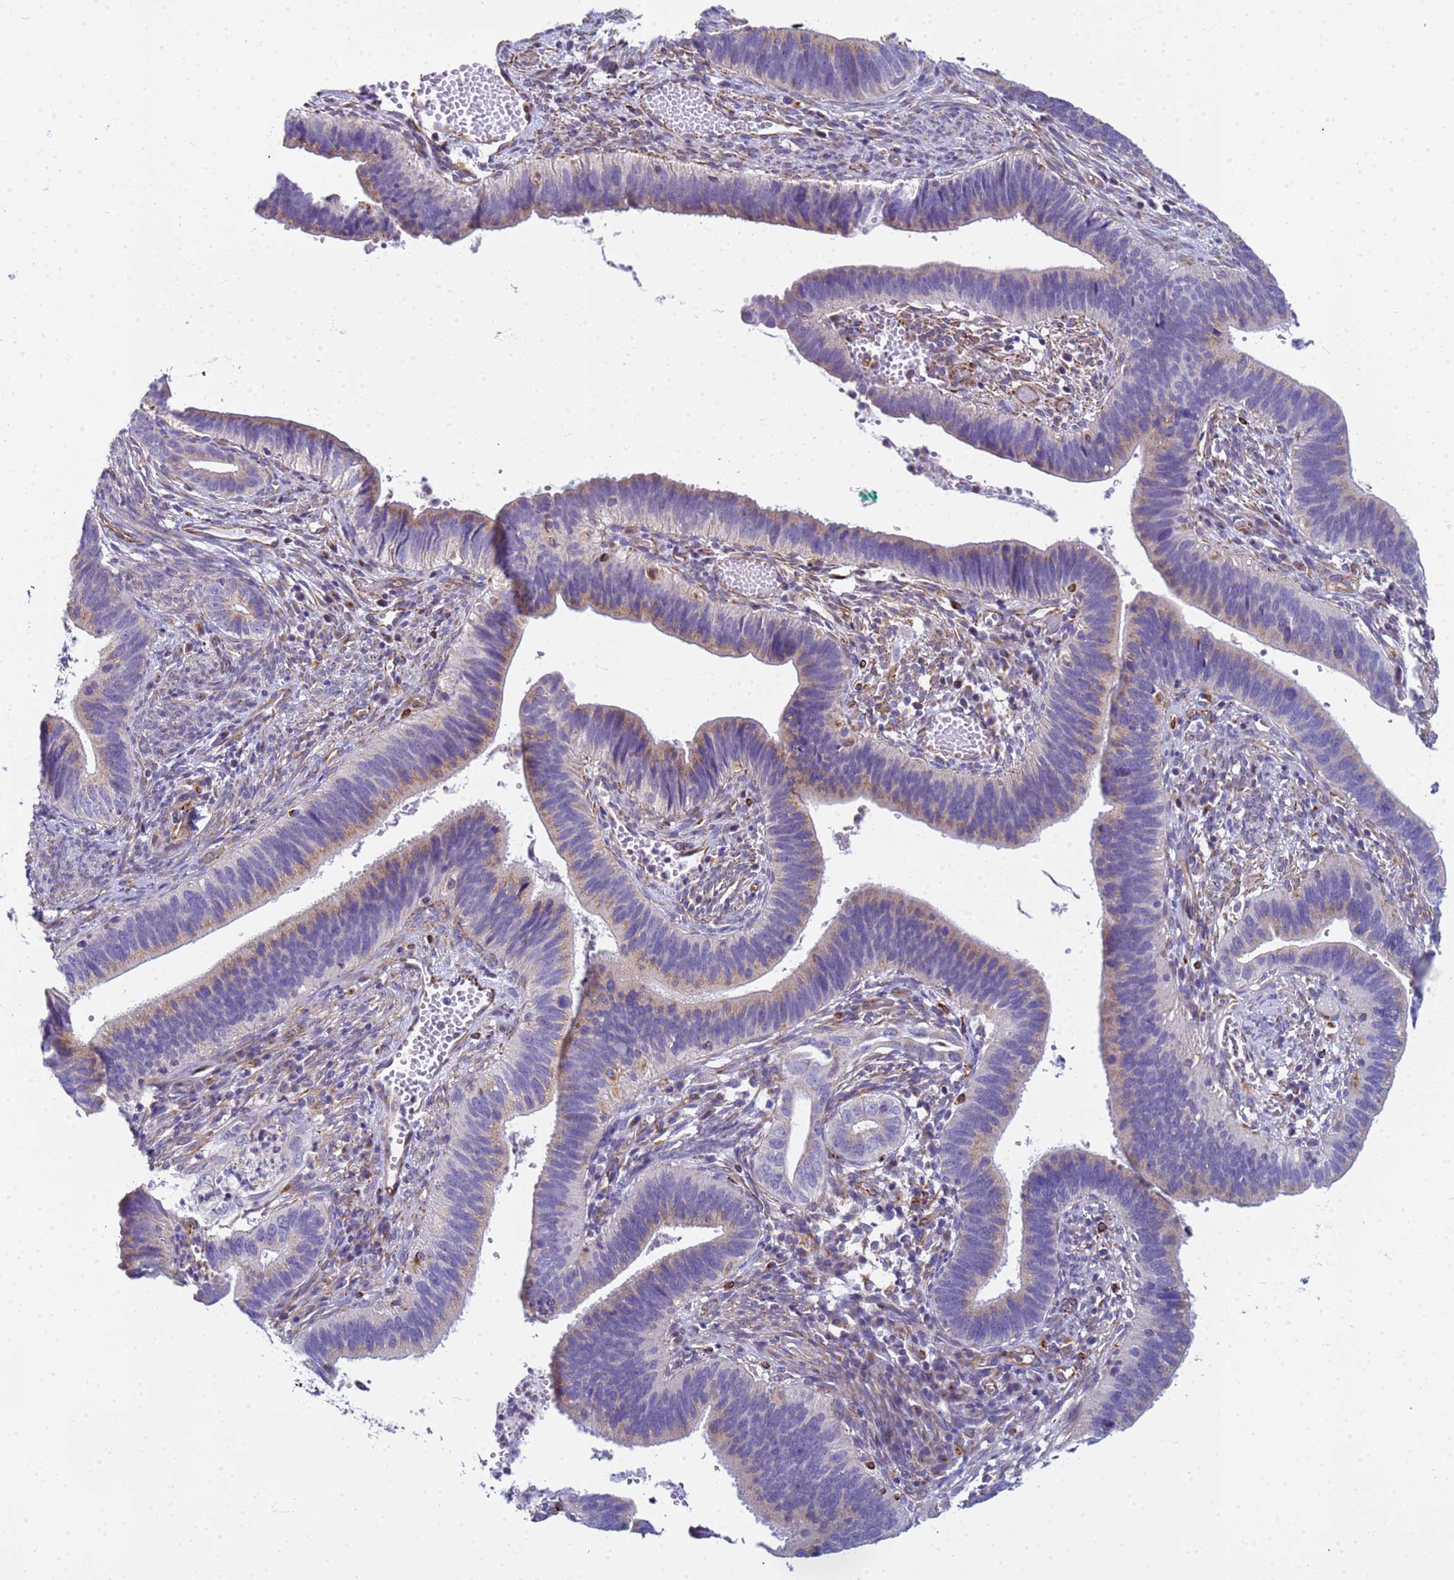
{"staining": {"intensity": "weak", "quantity": "25%-75%", "location": "cytoplasmic/membranous"}, "tissue": "cervical cancer", "cell_type": "Tumor cells", "image_type": "cancer", "snomed": [{"axis": "morphology", "description": "Adenocarcinoma, NOS"}, {"axis": "topography", "description": "Cervix"}], "caption": "Brown immunohistochemical staining in cervical adenocarcinoma reveals weak cytoplasmic/membranous staining in about 25%-75% of tumor cells.", "gene": "UBXN2B", "patient": {"sex": "female", "age": 42}}